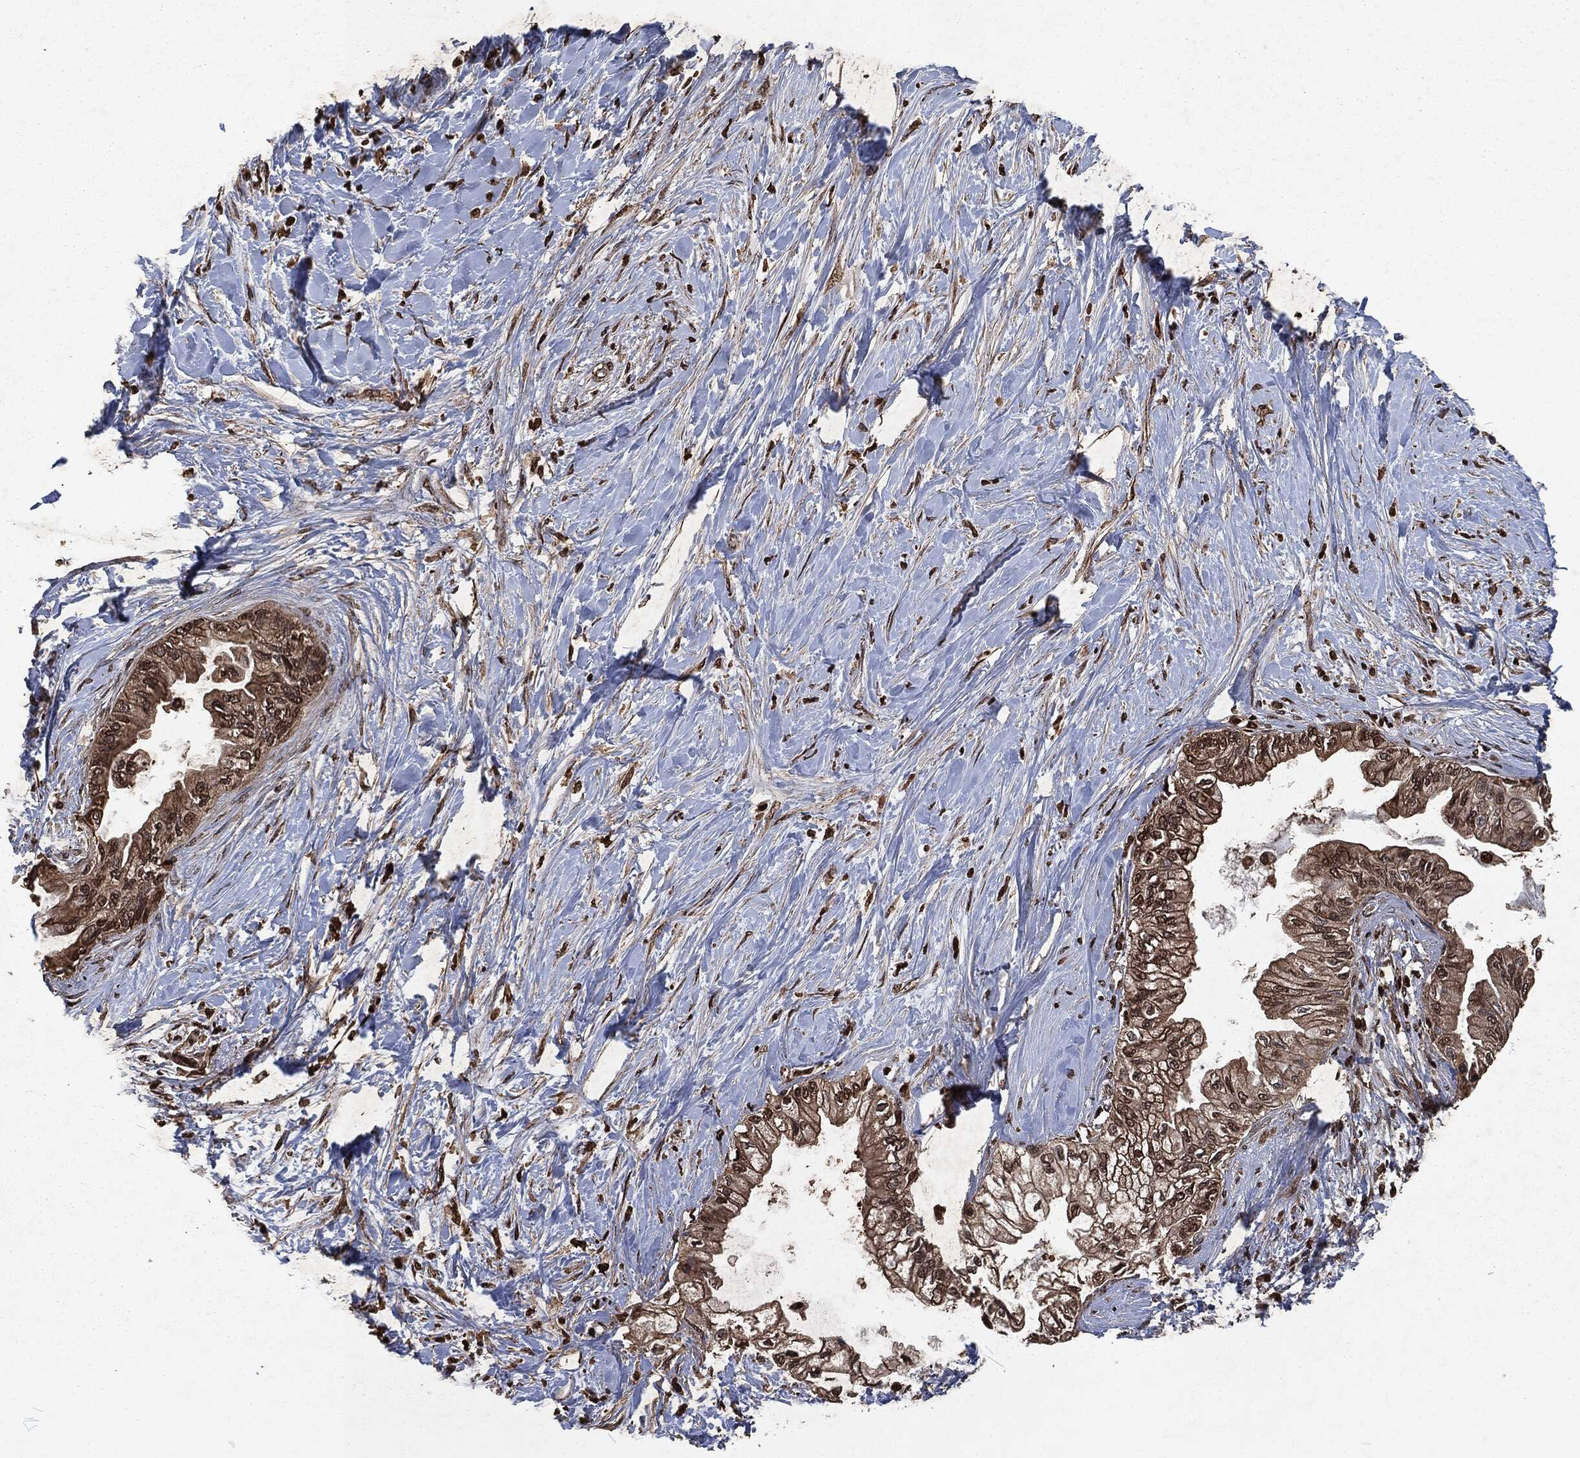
{"staining": {"intensity": "moderate", "quantity": "25%-75%", "location": "cytoplasmic/membranous,nuclear"}, "tissue": "pancreatic cancer", "cell_type": "Tumor cells", "image_type": "cancer", "snomed": [{"axis": "morphology", "description": "Normal tissue, NOS"}, {"axis": "morphology", "description": "Adenocarcinoma, NOS"}, {"axis": "topography", "description": "Pancreas"}, {"axis": "topography", "description": "Duodenum"}], "caption": "A high-resolution histopathology image shows immunohistochemistry (IHC) staining of pancreatic cancer, which displays moderate cytoplasmic/membranous and nuclear positivity in approximately 25%-75% of tumor cells.", "gene": "SNAI1", "patient": {"sex": "female", "age": 60}}